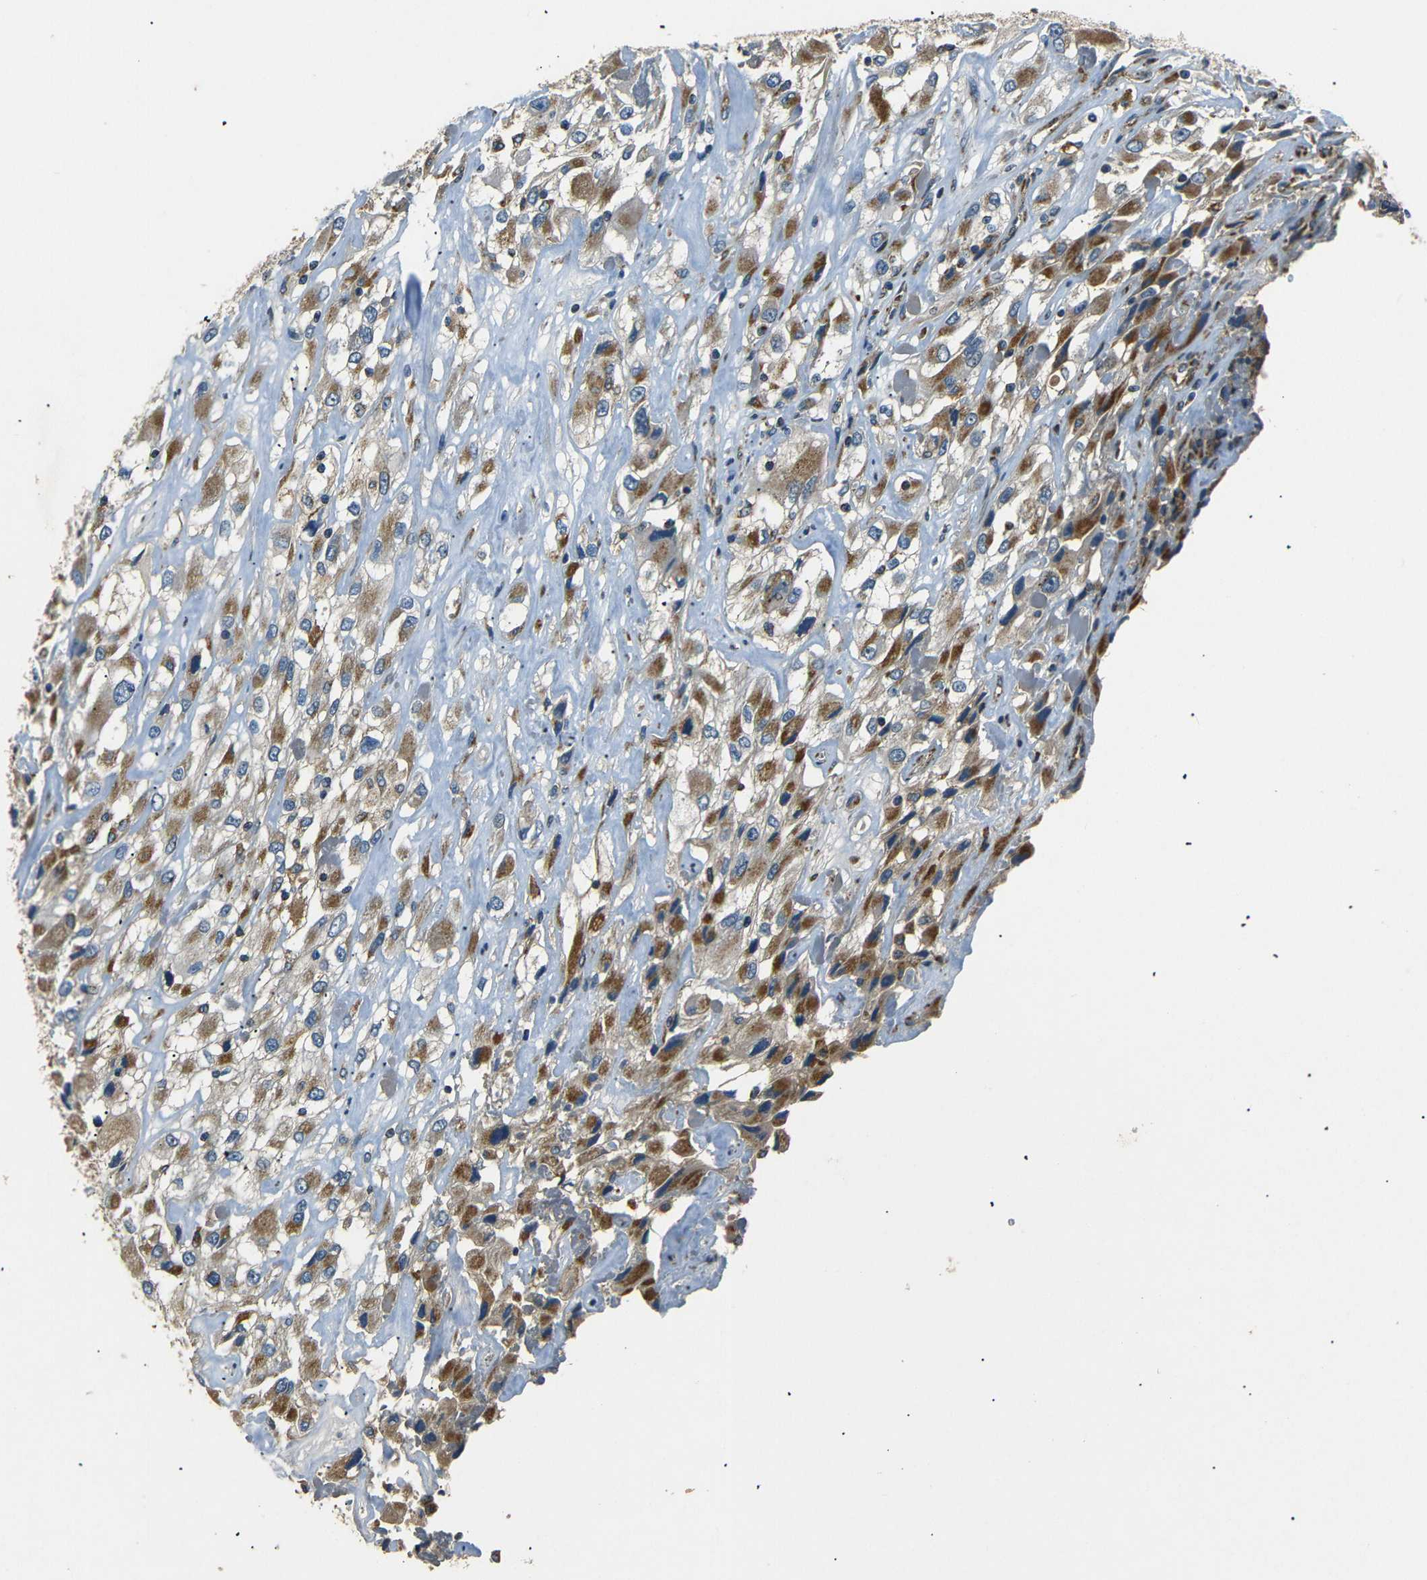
{"staining": {"intensity": "moderate", "quantity": ">75%", "location": "cytoplasmic/membranous"}, "tissue": "renal cancer", "cell_type": "Tumor cells", "image_type": "cancer", "snomed": [{"axis": "morphology", "description": "Adenocarcinoma, NOS"}, {"axis": "topography", "description": "Kidney"}], "caption": "This is a photomicrograph of IHC staining of renal adenocarcinoma, which shows moderate expression in the cytoplasmic/membranous of tumor cells.", "gene": "NETO2", "patient": {"sex": "female", "age": 52}}